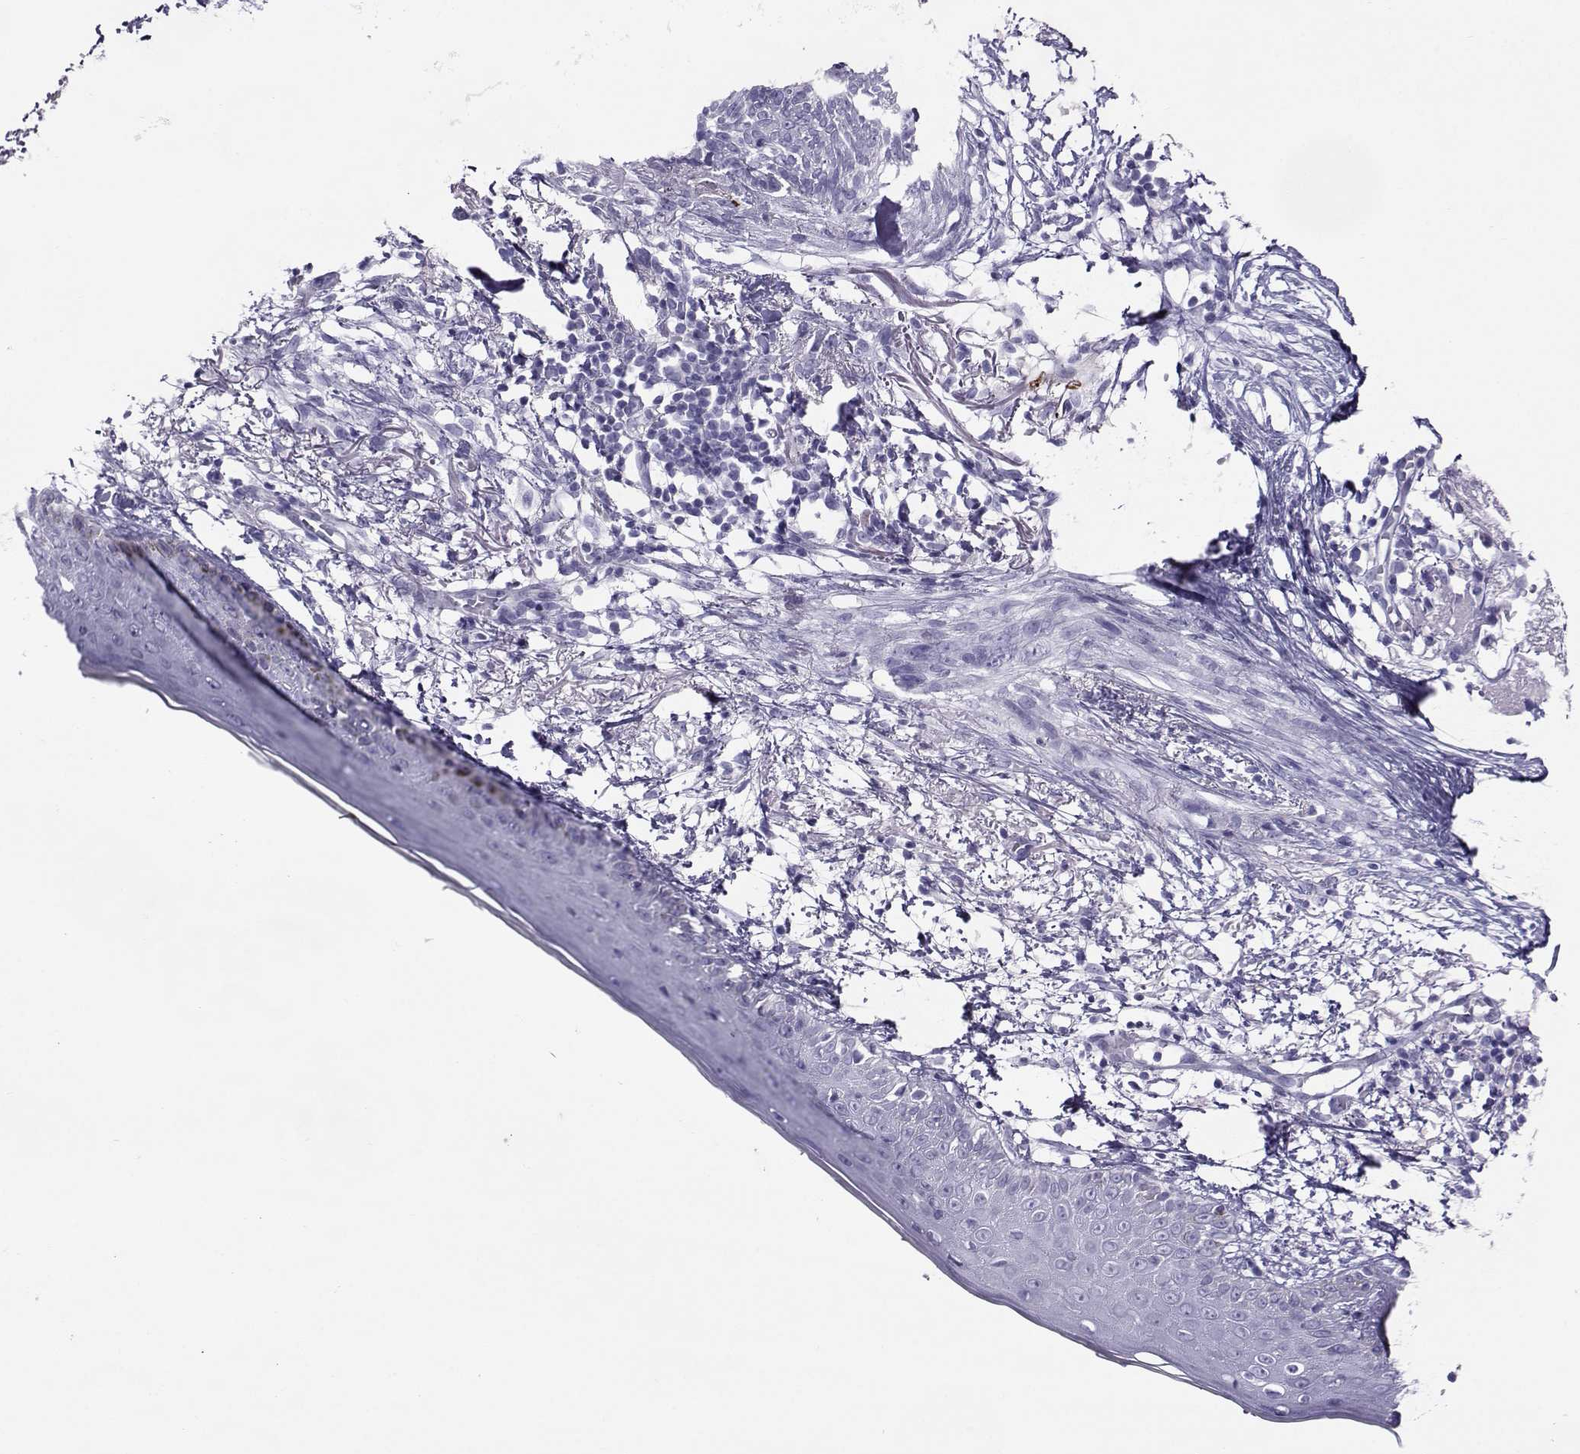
{"staining": {"intensity": "negative", "quantity": "none", "location": "none"}, "tissue": "skin cancer", "cell_type": "Tumor cells", "image_type": "cancer", "snomed": [{"axis": "morphology", "description": "Normal tissue, NOS"}, {"axis": "morphology", "description": "Basal cell carcinoma"}, {"axis": "topography", "description": "Skin"}], "caption": "The IHC image has no significant expression in tumor cells of skin basal cell carcinoma tissue.", "gene": "PGK1", "patient": {"sex": "male", "age": 84}}